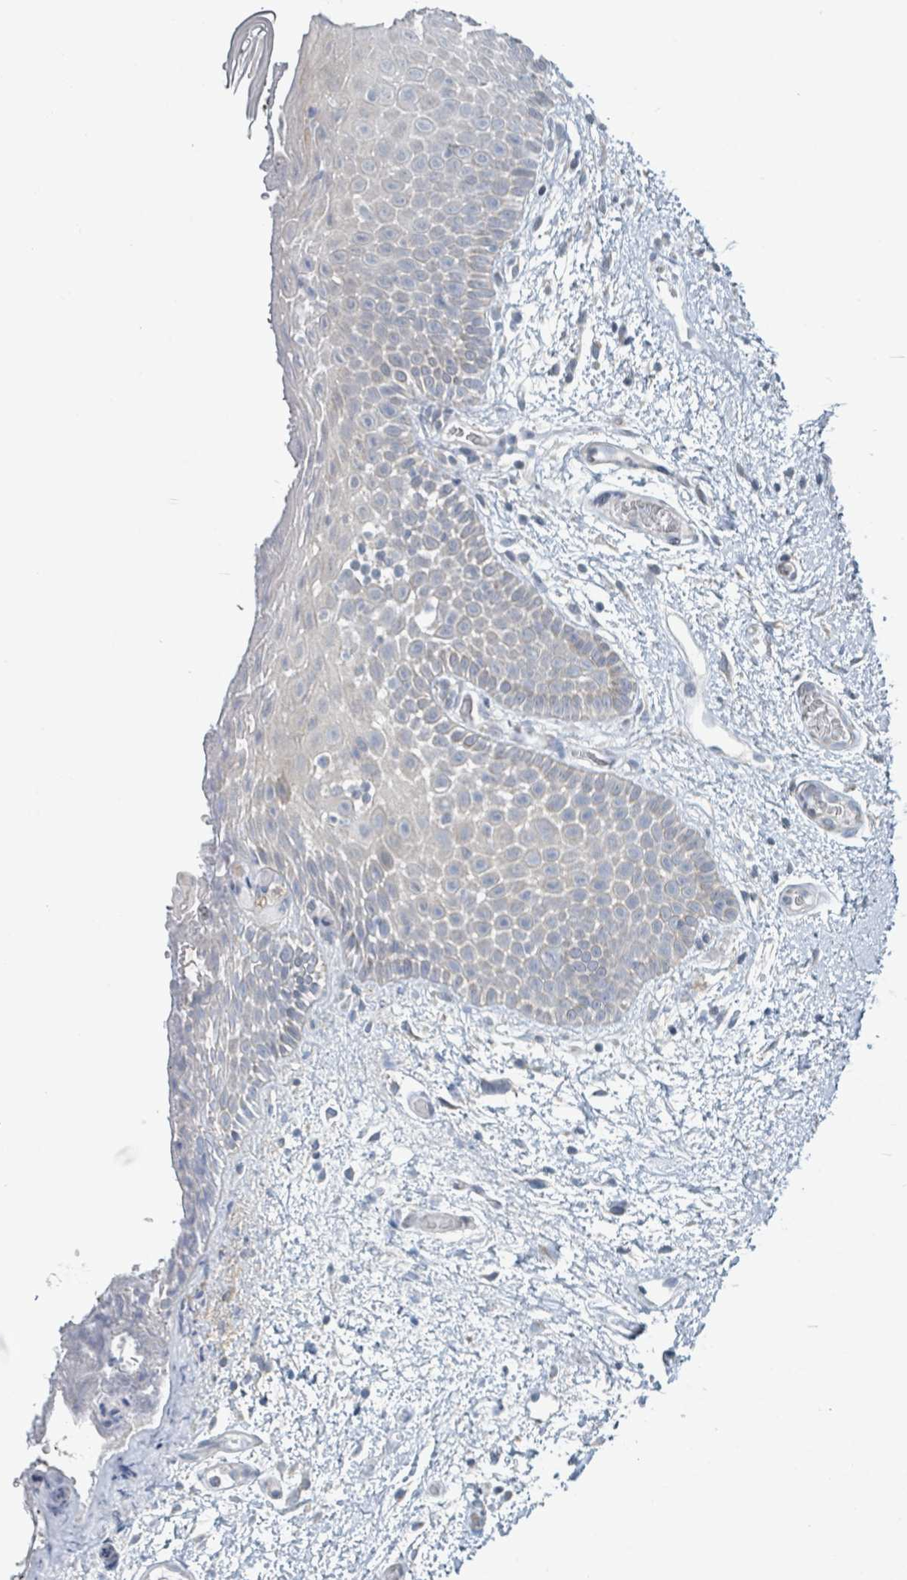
{"staining": {"intensity": "weak", "quantity": "<25%", "location": "cytoplasmic/membranous"}, "tissue": "oral mucosa", "cell_type": "Squamous epithelial cells", "image_type": "normal", "snomed": [{"axis": "morphology", "description": "Normal tissue, NOS"}, {"axis": "morphology", "description": "Squamous cell carcinoma, NOS"}, {"axis": "topography", "description": "Oral tissue"}, {"axis": "topography", "description": "Tounge, NOS"}, {"axis": "topography", "description": "Head-Neck"}], "caption": "IHC image of benign oral mucosa: oral mucosa stained with DAB reveals no significant protein expression in squamous epithelial cells. The staining was performed using DAB (3,3'-diaminobenzidine) to visualize the protein expression in brown, while the nuclei were stained in blue with hematoxylin (Magnification: 20x).", "gene": "ANKRD55", "patient": {"sex": "male", "age": 76}}